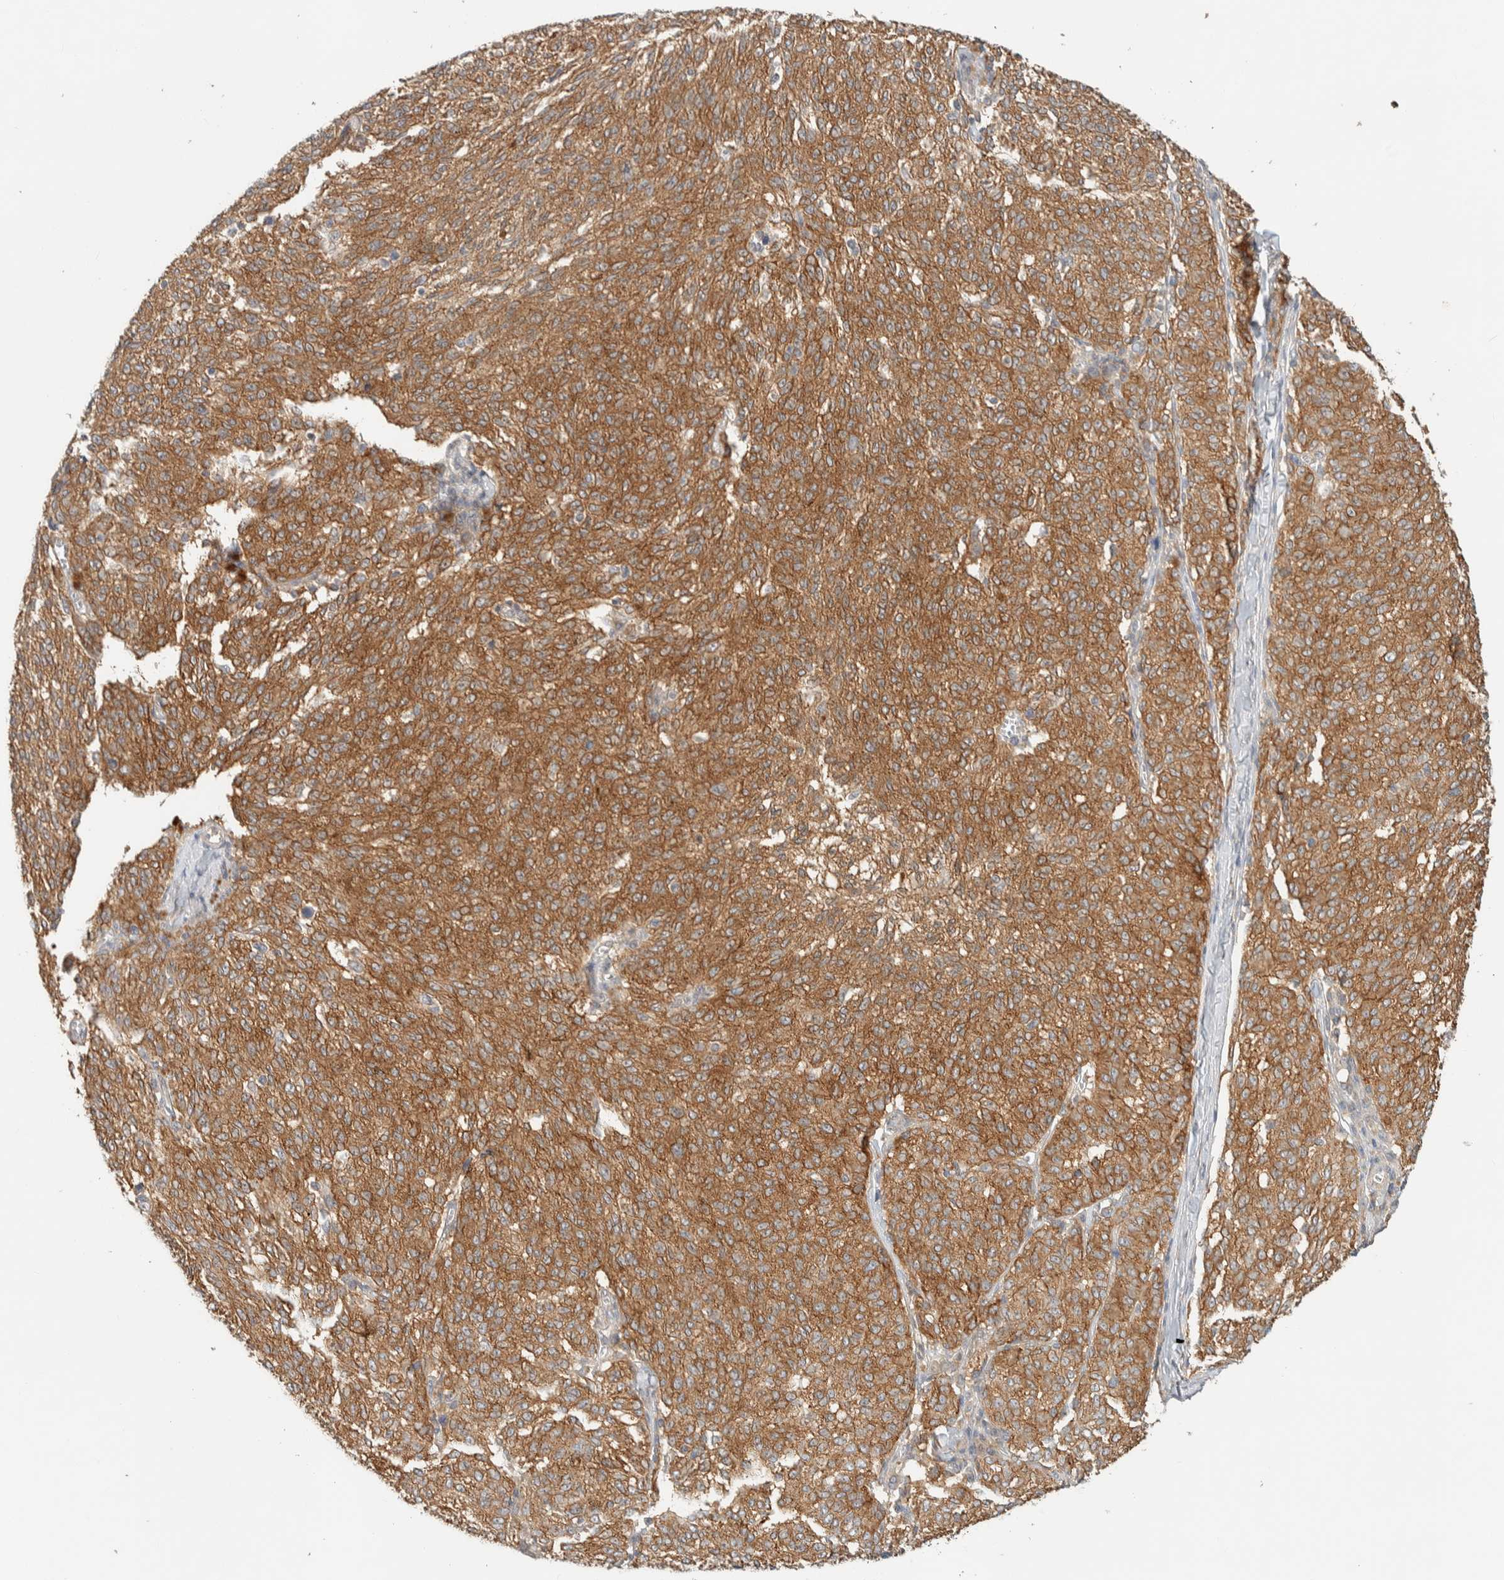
{"staining": {"intensity": "moderate", "quantity": ">75%", "location": "cytoplasmic/membranous"}, "tissue": "melanoma", "cell_type": "Tumor cells", "image_type": "cancer", "snomed": [{"axis": "morphology", "description": "Malignant melanoma, NOS"}, {"axis": "topography", "description": "Skin"}], "caption": "IHC of human melanoma demonstrates medium levels of moderate cytoplasmic/membranous positivity in about >75% of tumor cells.", "gene": "RAB11FIP1", "patient": {"sex": "female", "age": 72}}